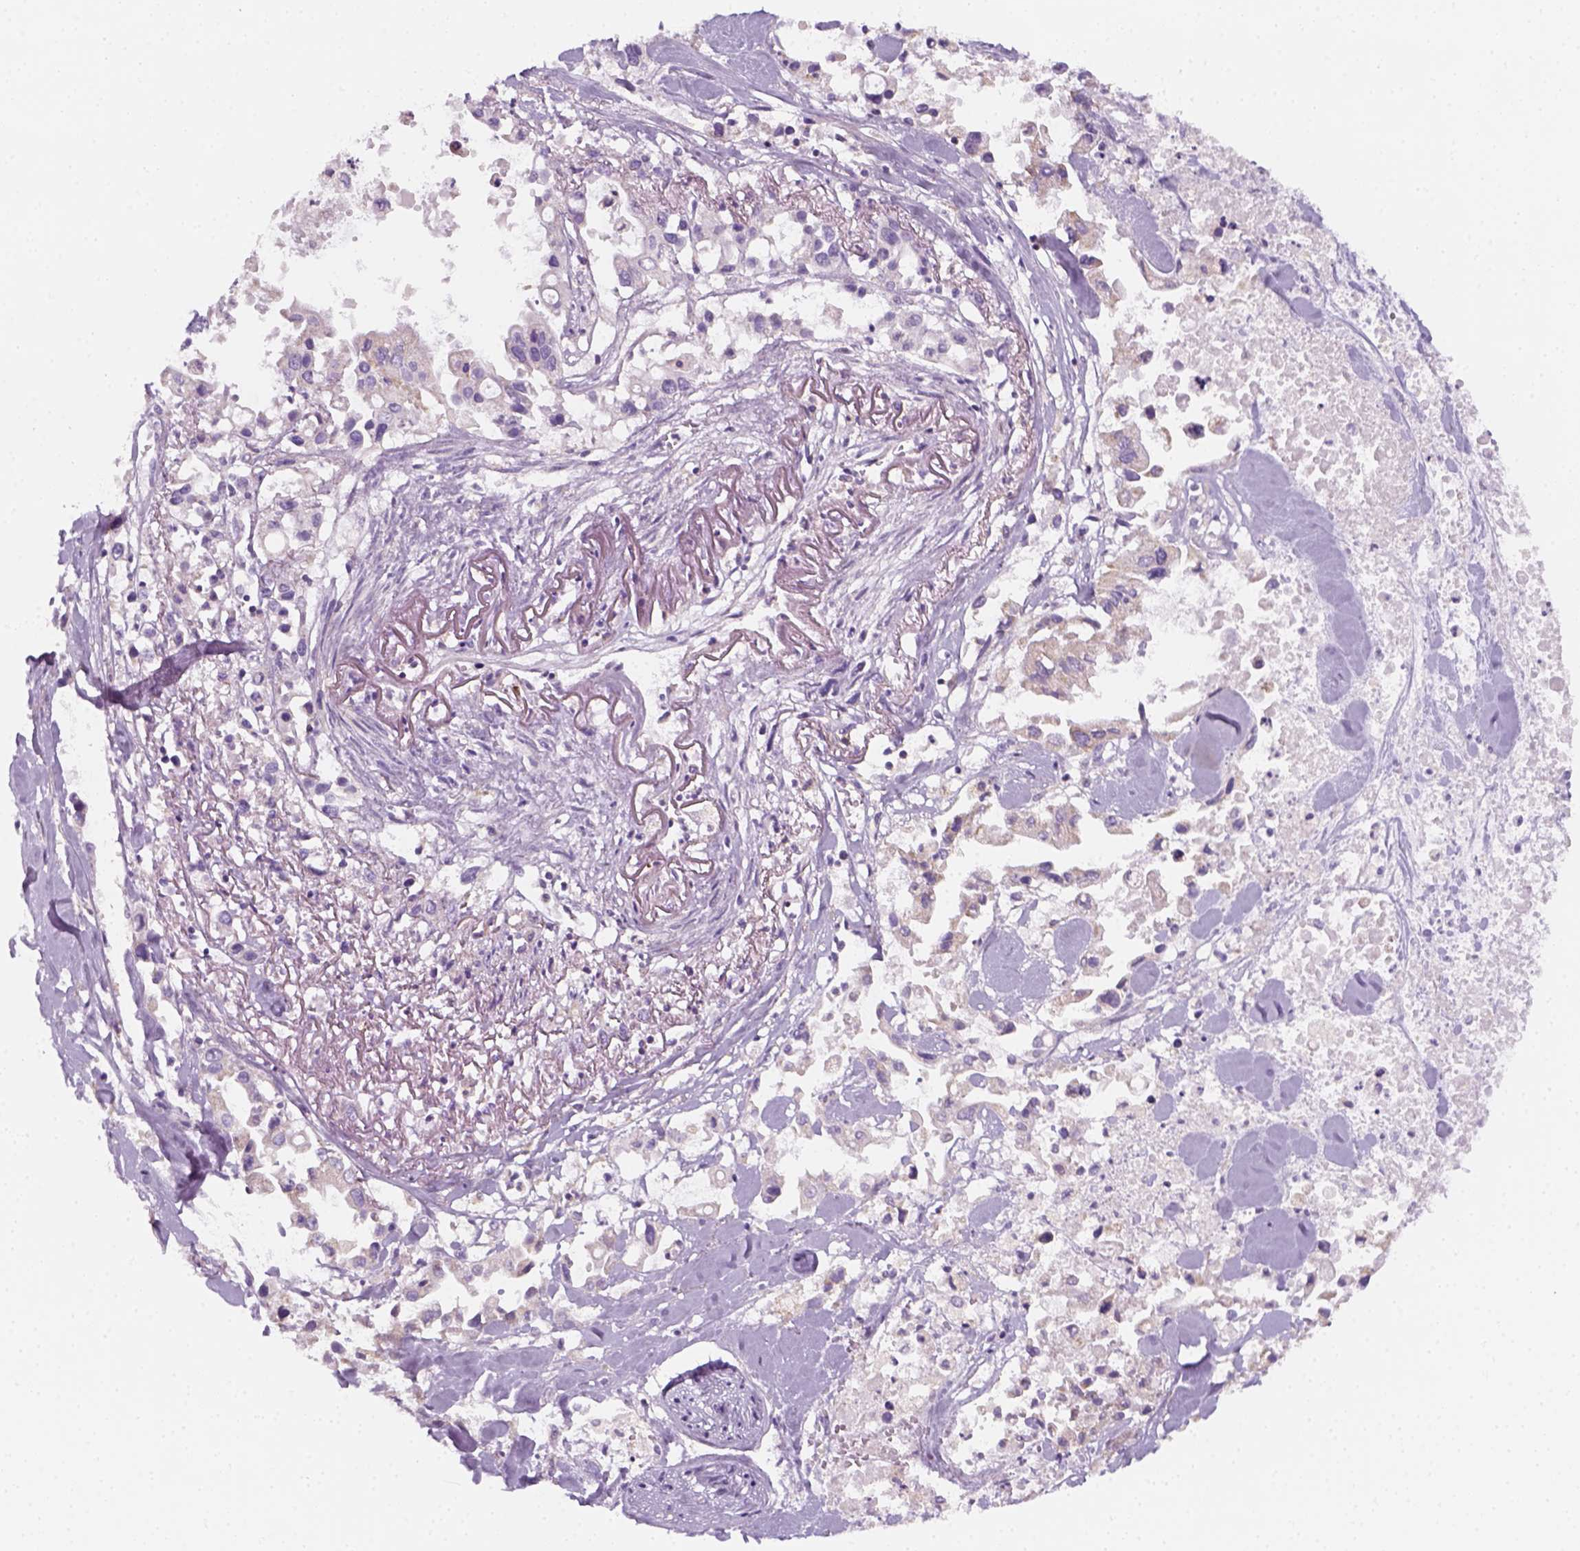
{"staining": {"intensity": "negative", "quantity": "none", "location": "none"}, "tissue": "pancreatic cancer", "cell_type": "Tumor cells", "image_type": "cancer", "snomed": [{"axis": "morphology", "description": "Adenocarcinoma, NOS"}, {"axis": "topography", "description": "Pancreas"}], "caption": "Immunohistochemistry of human pancreatic cancer demonstrates no expression in tumor cells.", "gene": "AWAT2", "patient": {"sex": "female", "age": 83}}